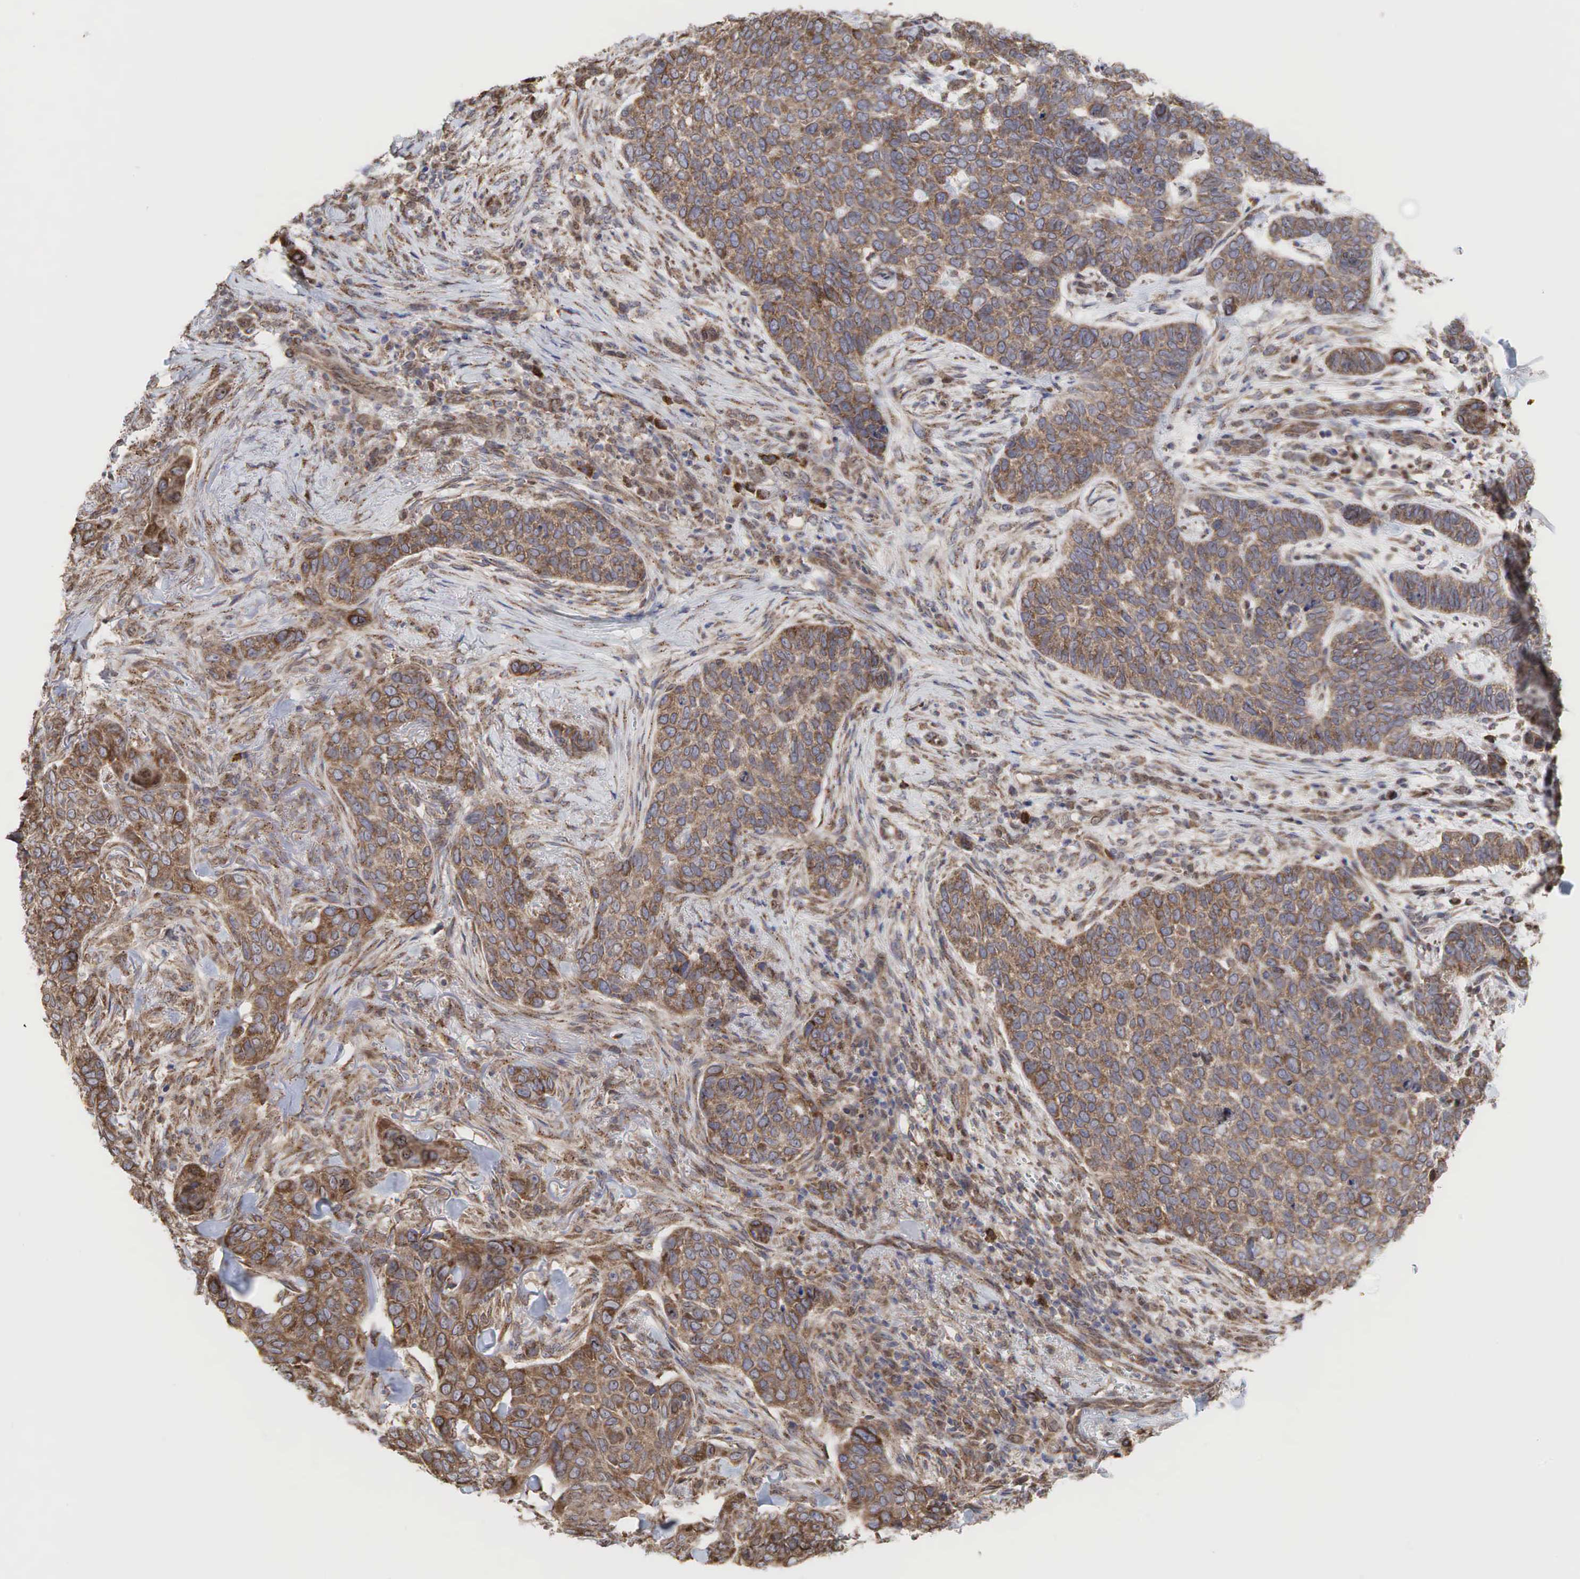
{"staining": {"intensity": "weak", "quantity": ">75%", "location": "cytoplasmic/membranous"}, "tissue": "skin cancer", "cell_type": "Tumor cells", "image_type": "cancer", "snomed": [{"axis": "morphology", "description": "Normal tissue, NOS"}, {"axis": "morphology", "description": "Basal cell carcinoma"}, {"axis": "topography", "description": "Skin"}], "caption": "IHC image of neoplastic tissue: skin cancer stained using IHC exhibits low levels of weak protein expression localized specifically in the cytoplasmic/membranous of tumor cells, appearing as a cytoplasmic/membranous brown color.", "gene": "PABPC5", "patient": {"sex": "male", "age": 81}}